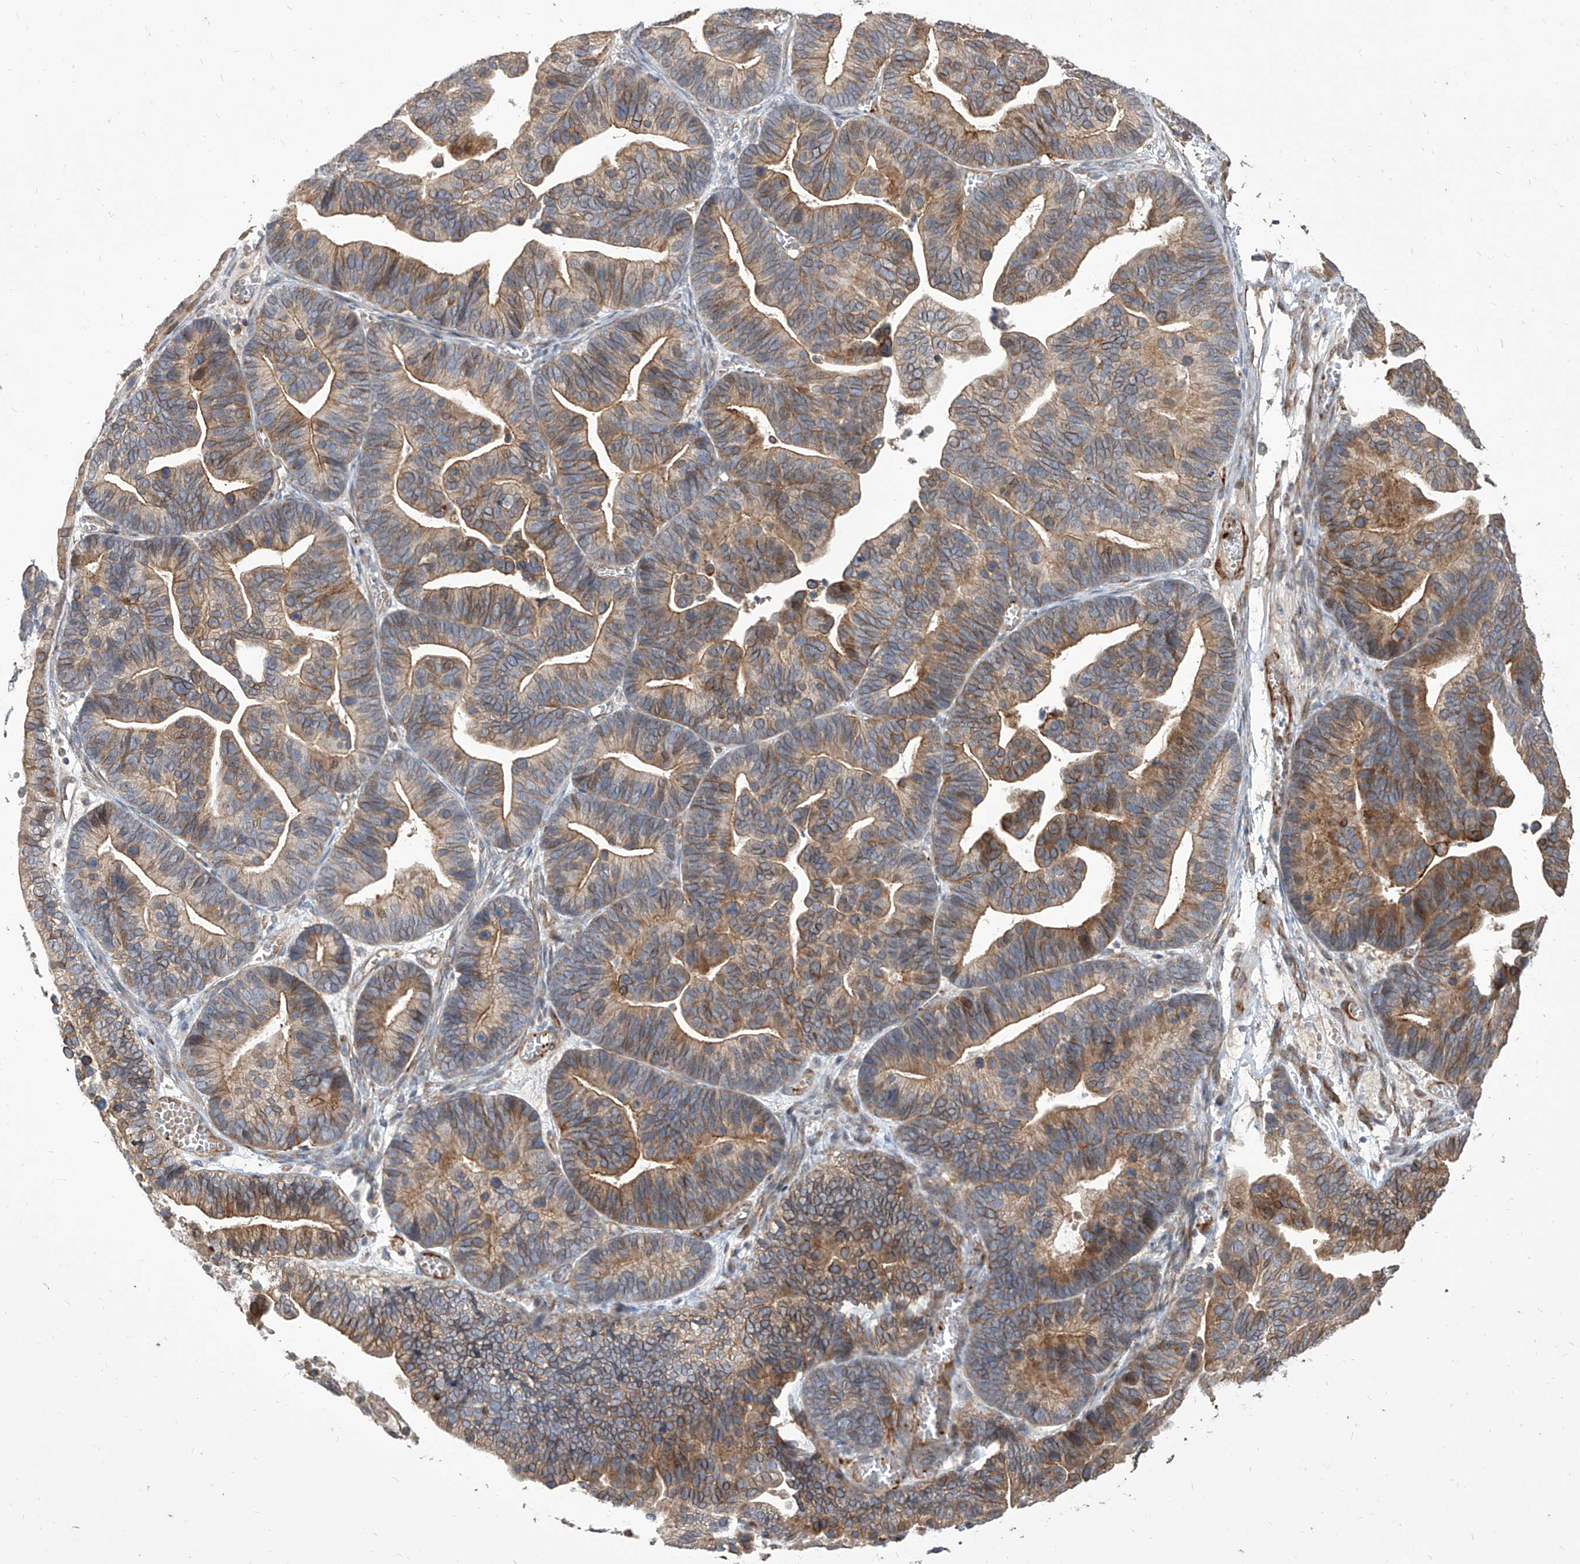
{"staining": {"intensity": "moderate", "quantity": ">75%", "location": "cytoplasmic/membranous"}, "tissue": "ovarian cancer", "cell_type": "Tumor cells", "image_type": "cancer", "snomed": [{"axis": "morphology", "description": "Cystadenocarcinoma, serous, NOS"}, {"axis": "topography", "description": "Ovary"}], "caption": "Ovarian serous cystadenocarcinoma stained with DAB immunohistochemistry (IHC) demonstrates medium levels of moderate cytoplasmic/membranous expression in approximately >75% of tumor cells. The protein is stained brown, and the nuclei are stained in blue (DAB (3,3'-diaminobenzidine) IHC with brightfield microscopy, high magnification).", "gene": "FAM83B", "patient": {"sex": "female", "age": 56}}